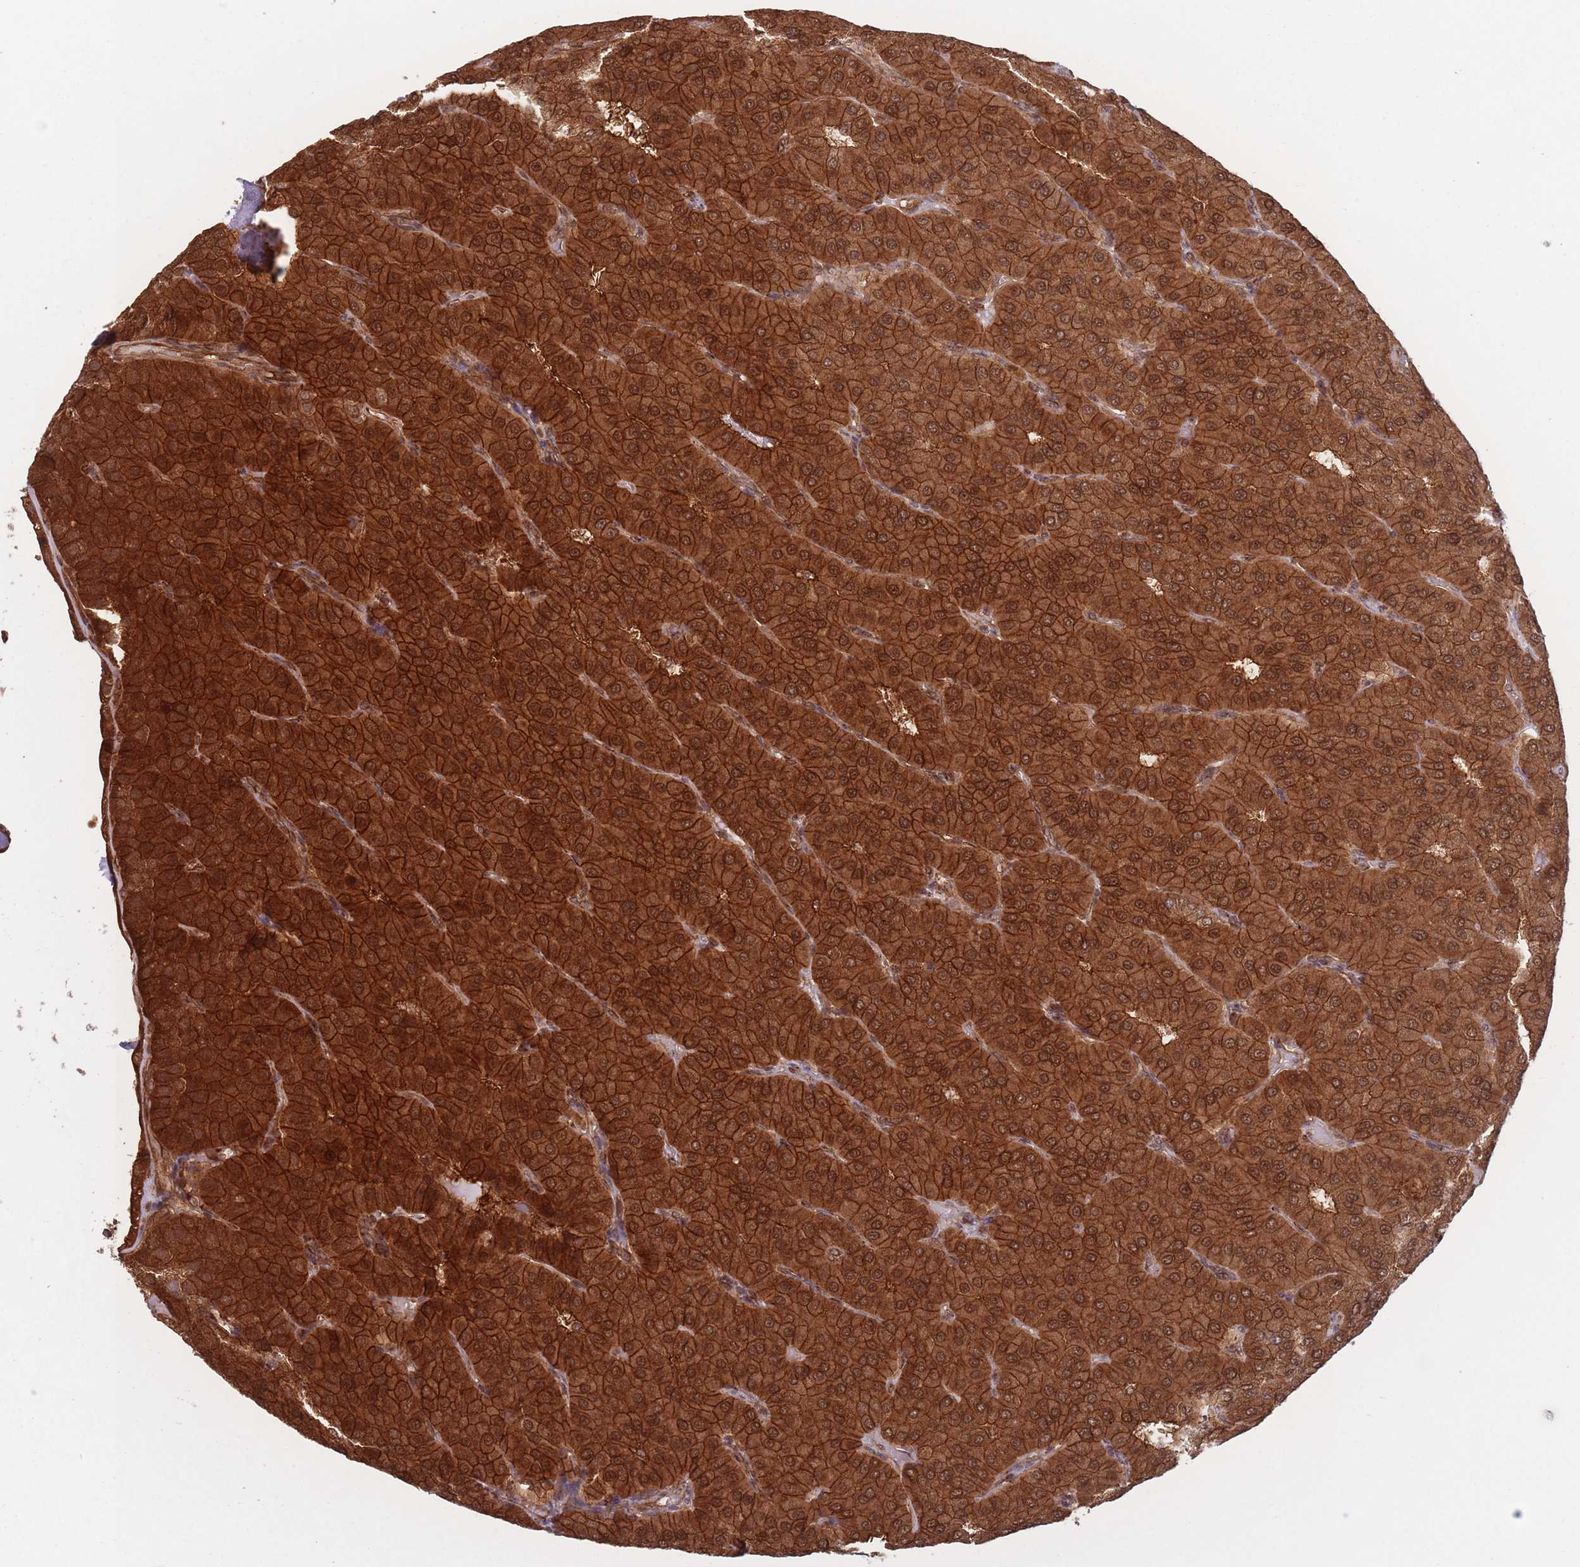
{"staining": {"intensity": "strong", "quantity": ">75%", "location": "cytoplasmic/membranous,nuclear"}, "tissue": "parathyroid gland", "cell_type": "Glandular cells", "image_type": "normal", "snomed": [{"axis": "morphology", "description": "Normal tissue, NOS"}, {"axis": "morphology", "description": "Adenoma, NOS"}, {"axis": "topography", "description": "Parathyroid gland"}], "caption": "Immunohistochemistry (IHC) photomicrograph of unremarkable parathyroid gland: human parathyroid gland stained using immunohistochemistry demonstrates high levels of strong protein expression localized specifically in the cytoplasmic/membranous,nuclear of glandular cells, appearing as a cytoplasmic/membranous,nuclear brown color.", "gene": "PODXL2", "patient": {"sex": "female", "age": 86}}